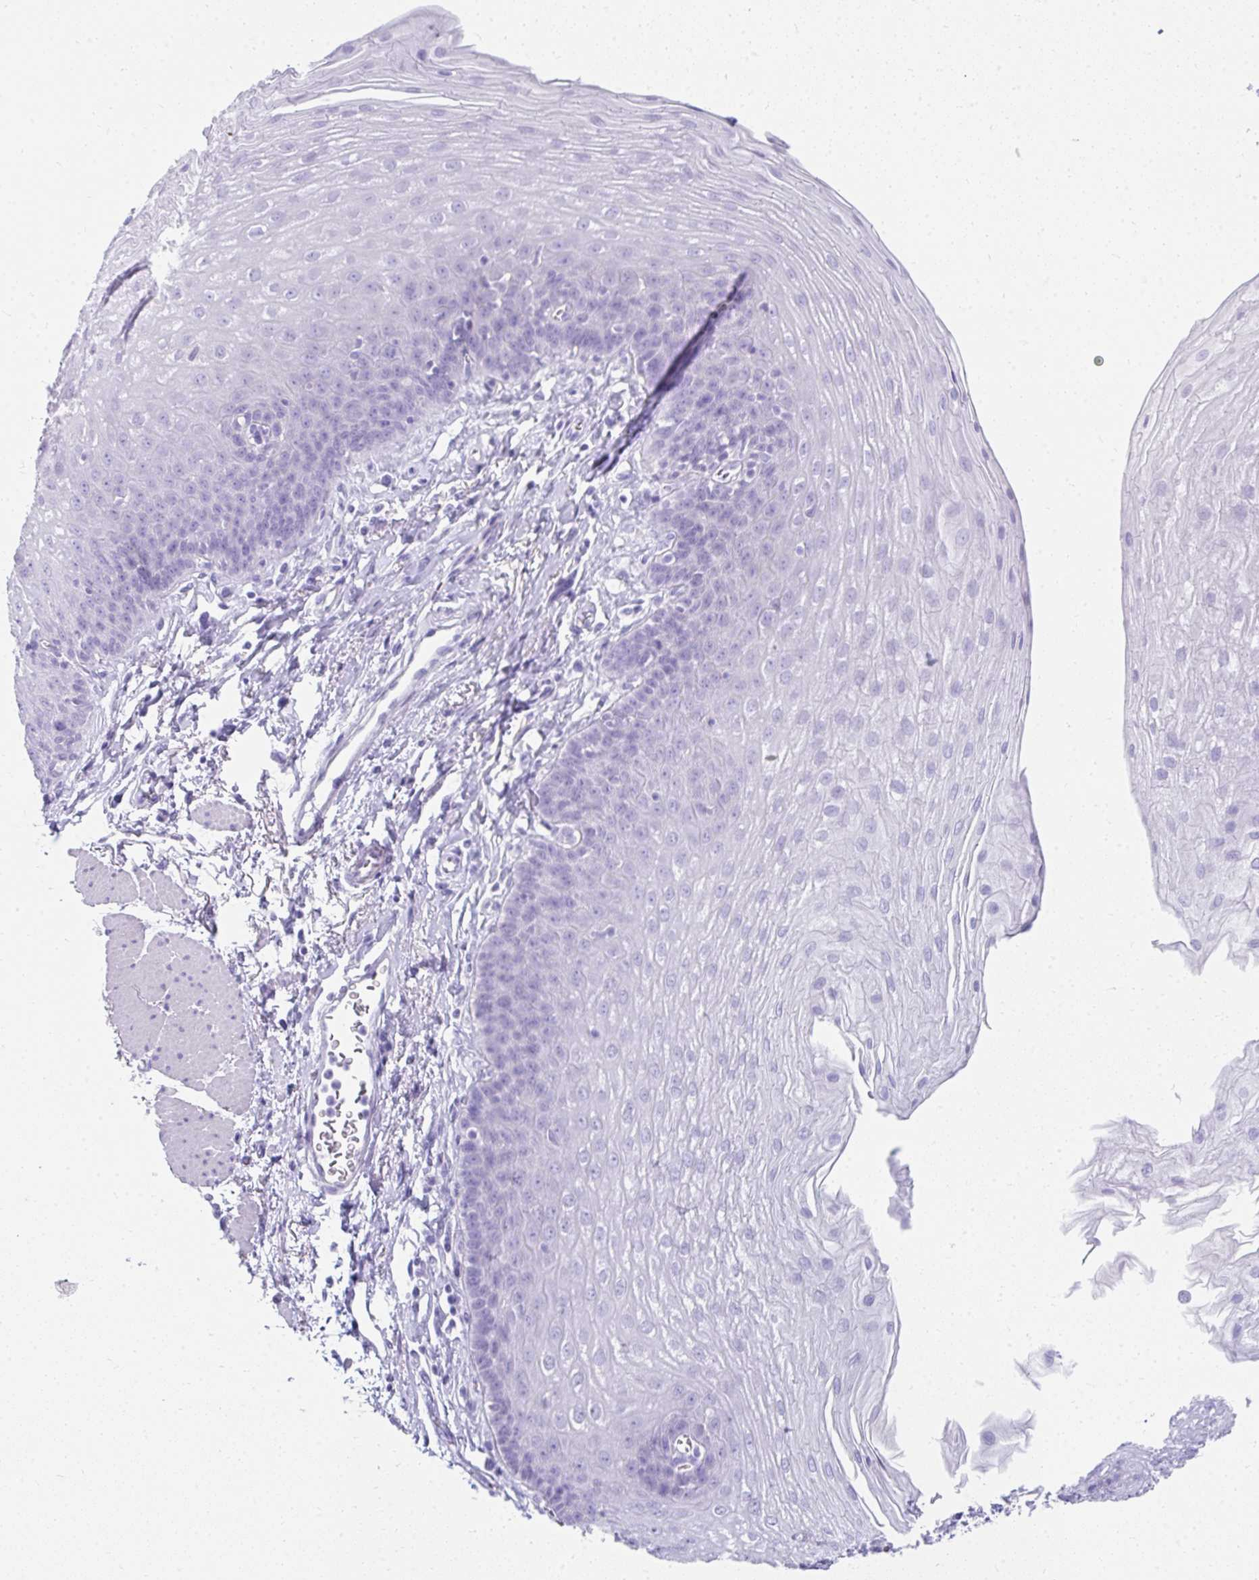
{"staining": {"intensity": "negative", "quantity": "none", "location": "none"}, "tissue": "esophagus", "cell_type": "Squamous epithelial cells", "image_type": "normal", "snomed": [{"axis": "morphology", "description": "Normal tissue, NOS"}, {"axis": "topography", "description": "Esophagus"}], "caption": "A high-resolution histopathology image shows IHC staining of unremarkable esophagus, which demonstrates no significant positivity in squamous epithelial cells.", "gene": "TNNT1", "patient": {"sex": "female", "age": 81}}